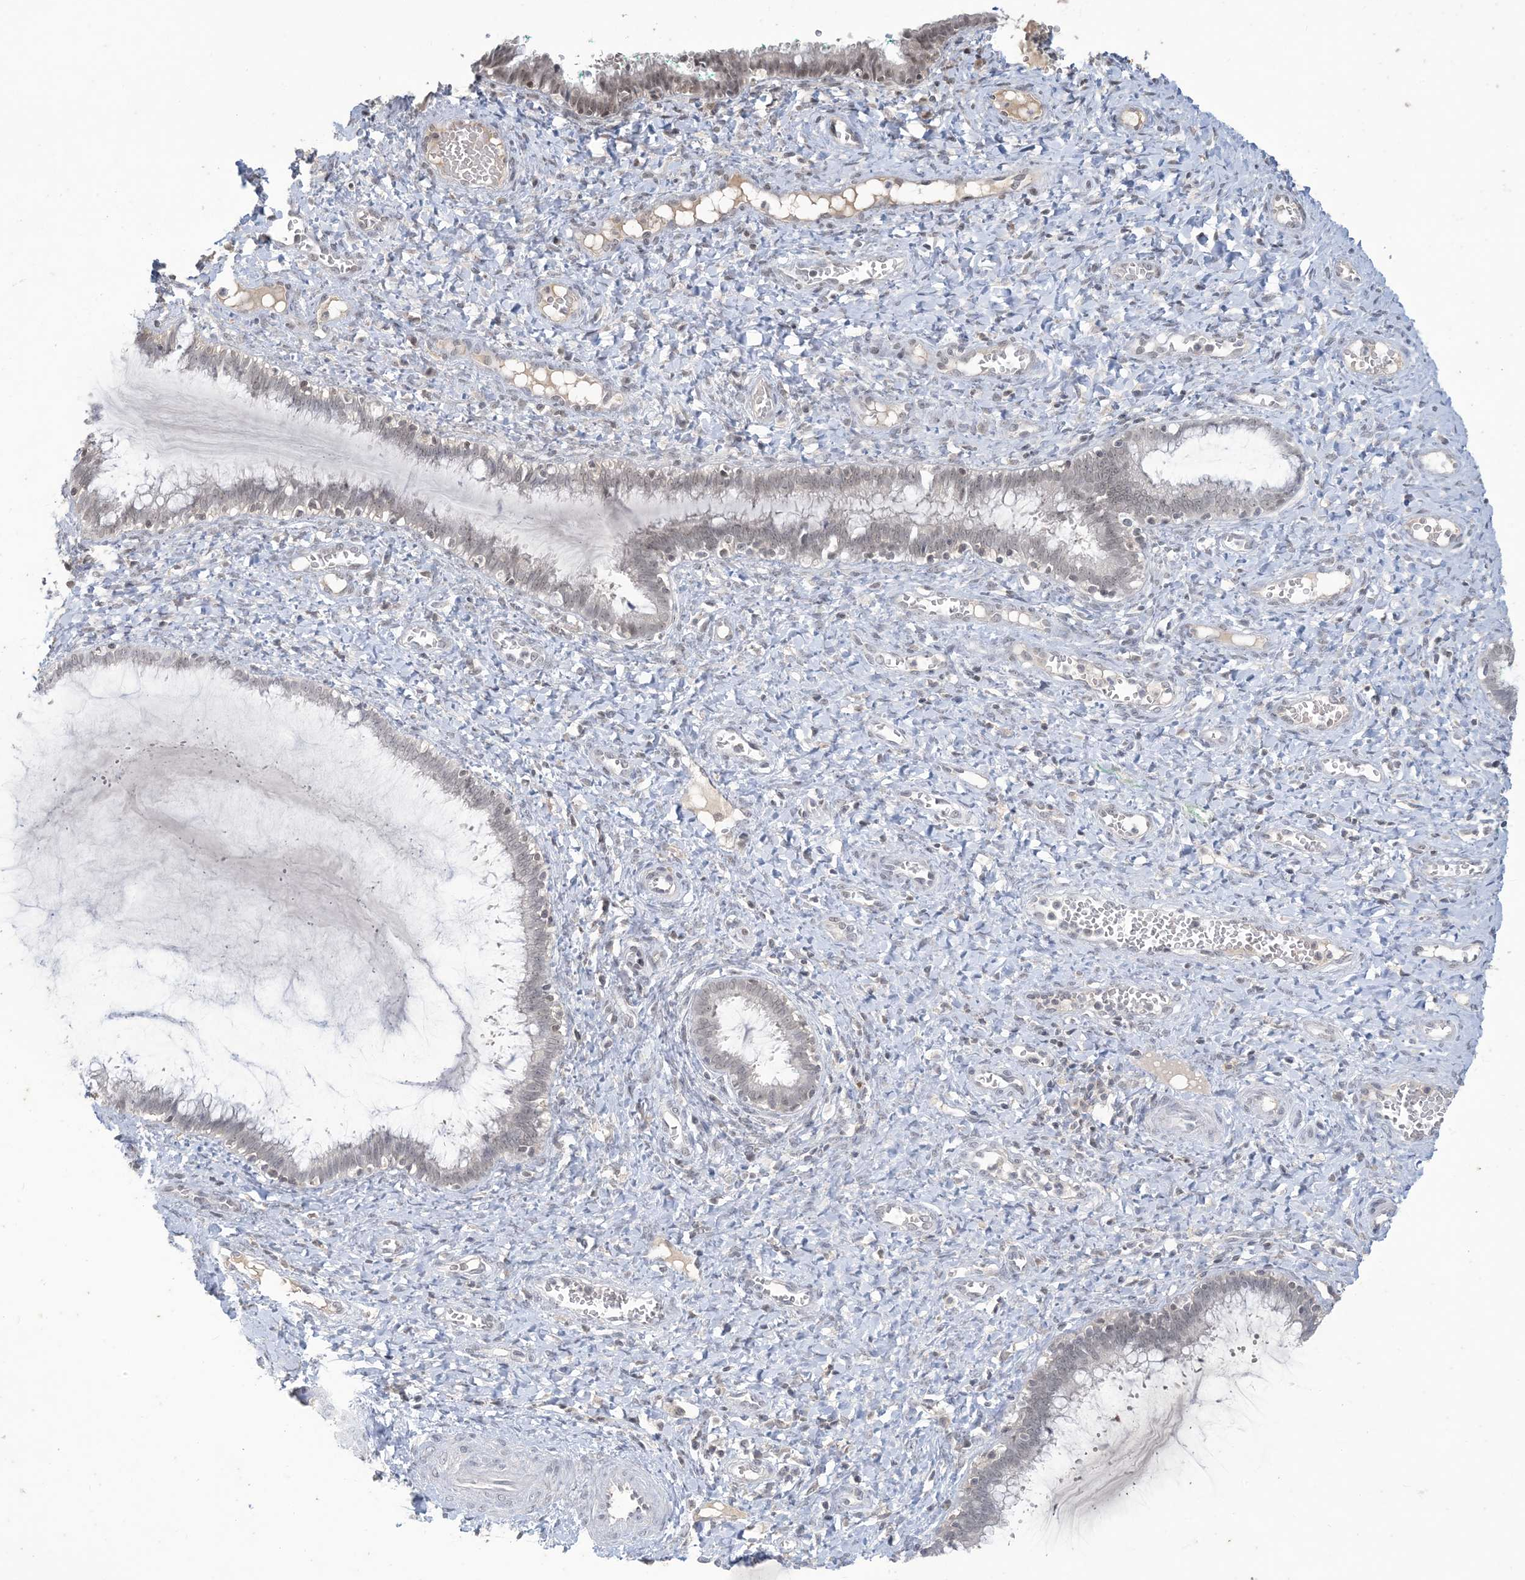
{"staining": {"intensity": "weak", "quantity": "<25%", "location": "nuclear"}, "tissue": "cervix", "cell_type": "Glandular cells", "image_type": "normal", "snomed": [{"axis": "morphology", "description": "Normal tissue, NOS"}, {"axis": "morphology", "description": "Adenocarcinoma, NOS"}, {"axis": "topography", "description": "Cervix"}], "caption": "This is an IHC photomicrograph of benign human cervix. There is no expression in glandular cells.", "gene": "ZNF674", "patient": {"sex": "female", "age": 29}}